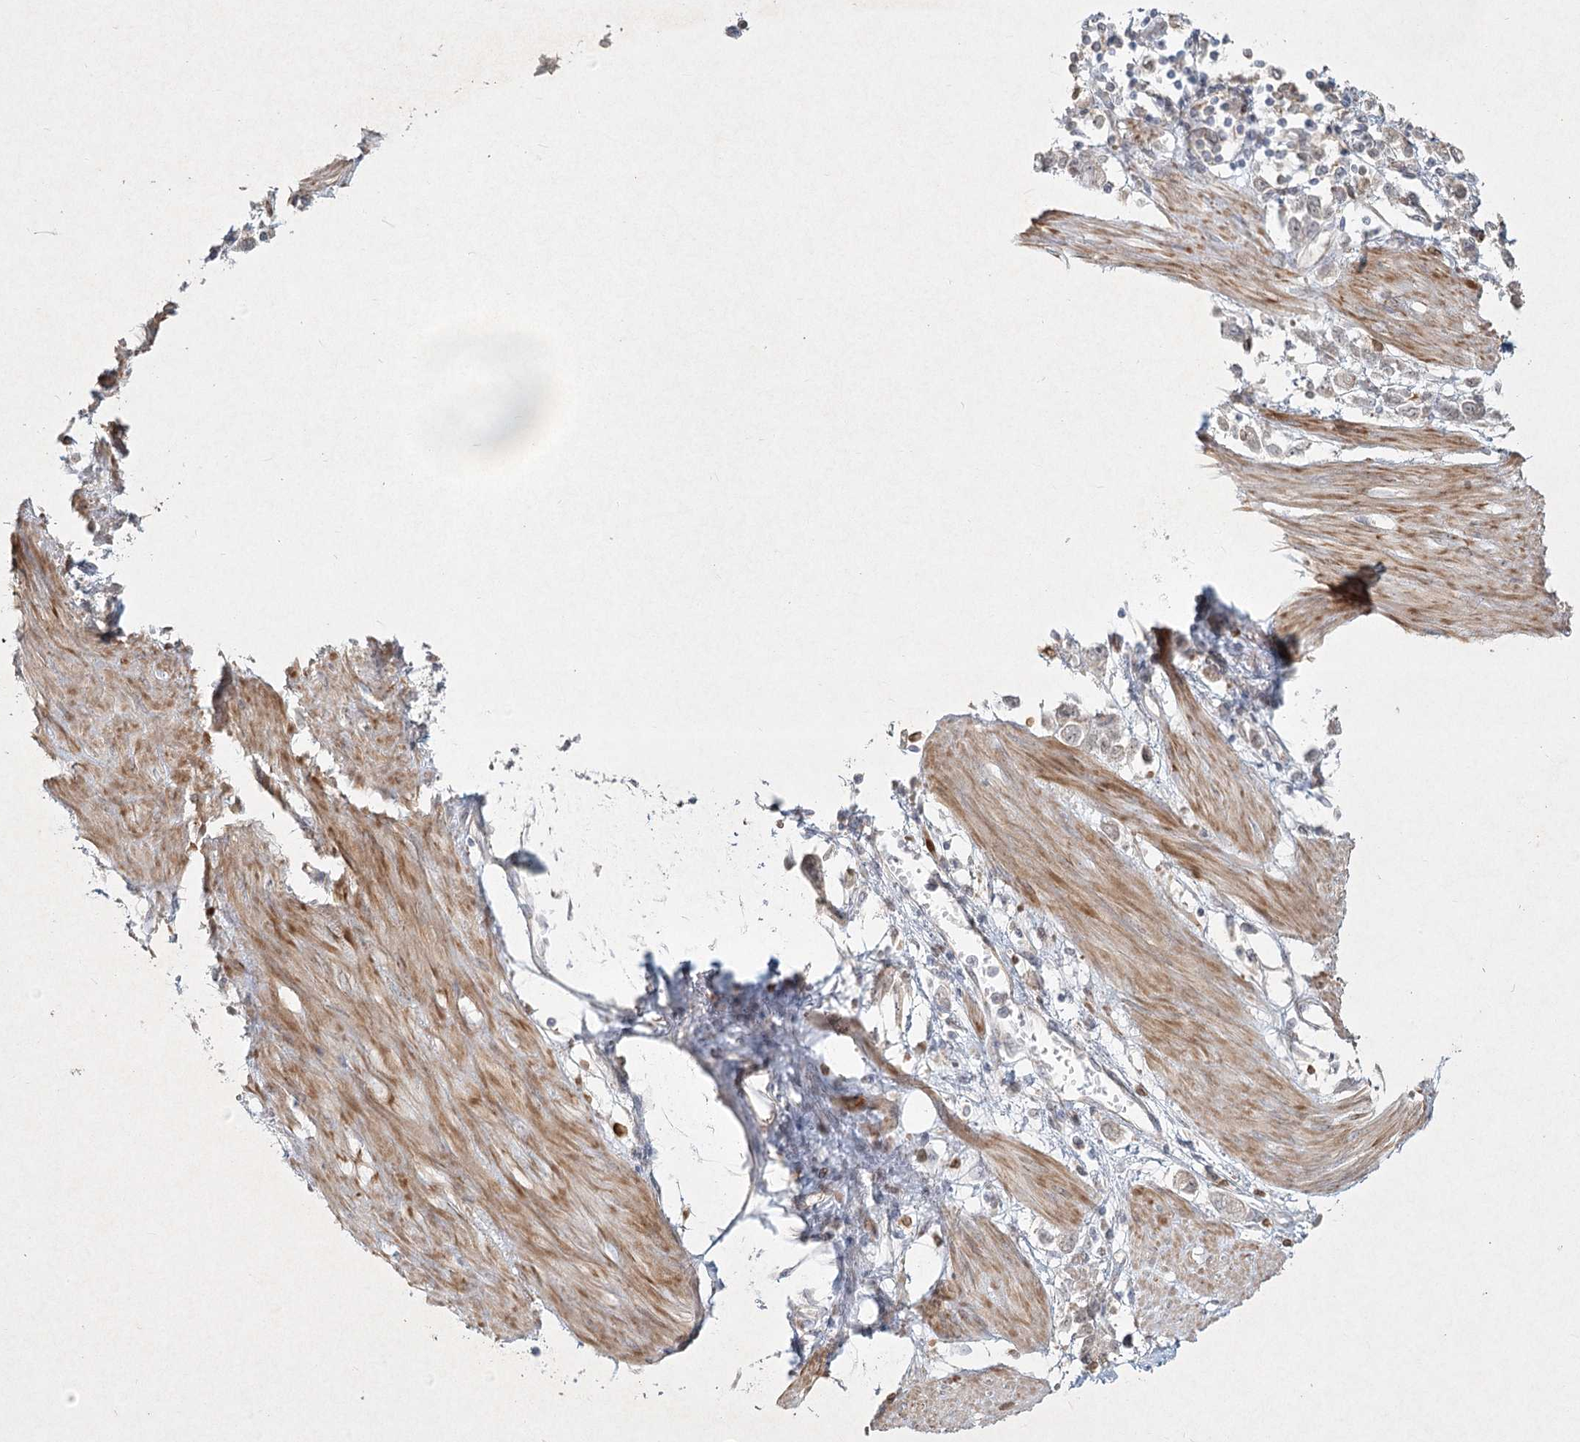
{"staining": {"intensity": "negative", "quantity": "none", "location": "none"}, "tissue": "stomach cancer", "cell_type": "Tumor cells", "image_type": "cancer", "snomed": [{"axis": "morphology", "description": "Adenocarcinoma, NOS"}, {"axis": "topography", "description": "Stomach"}], "caption": "An immunohistochemistry image of adenocarcinoma (stomach) is shown. There is no staining in tumor cells of adenocarcinoma (stomach).", "gene": "LRP2BP", "patient": {"sex": "female", "age": 76}}